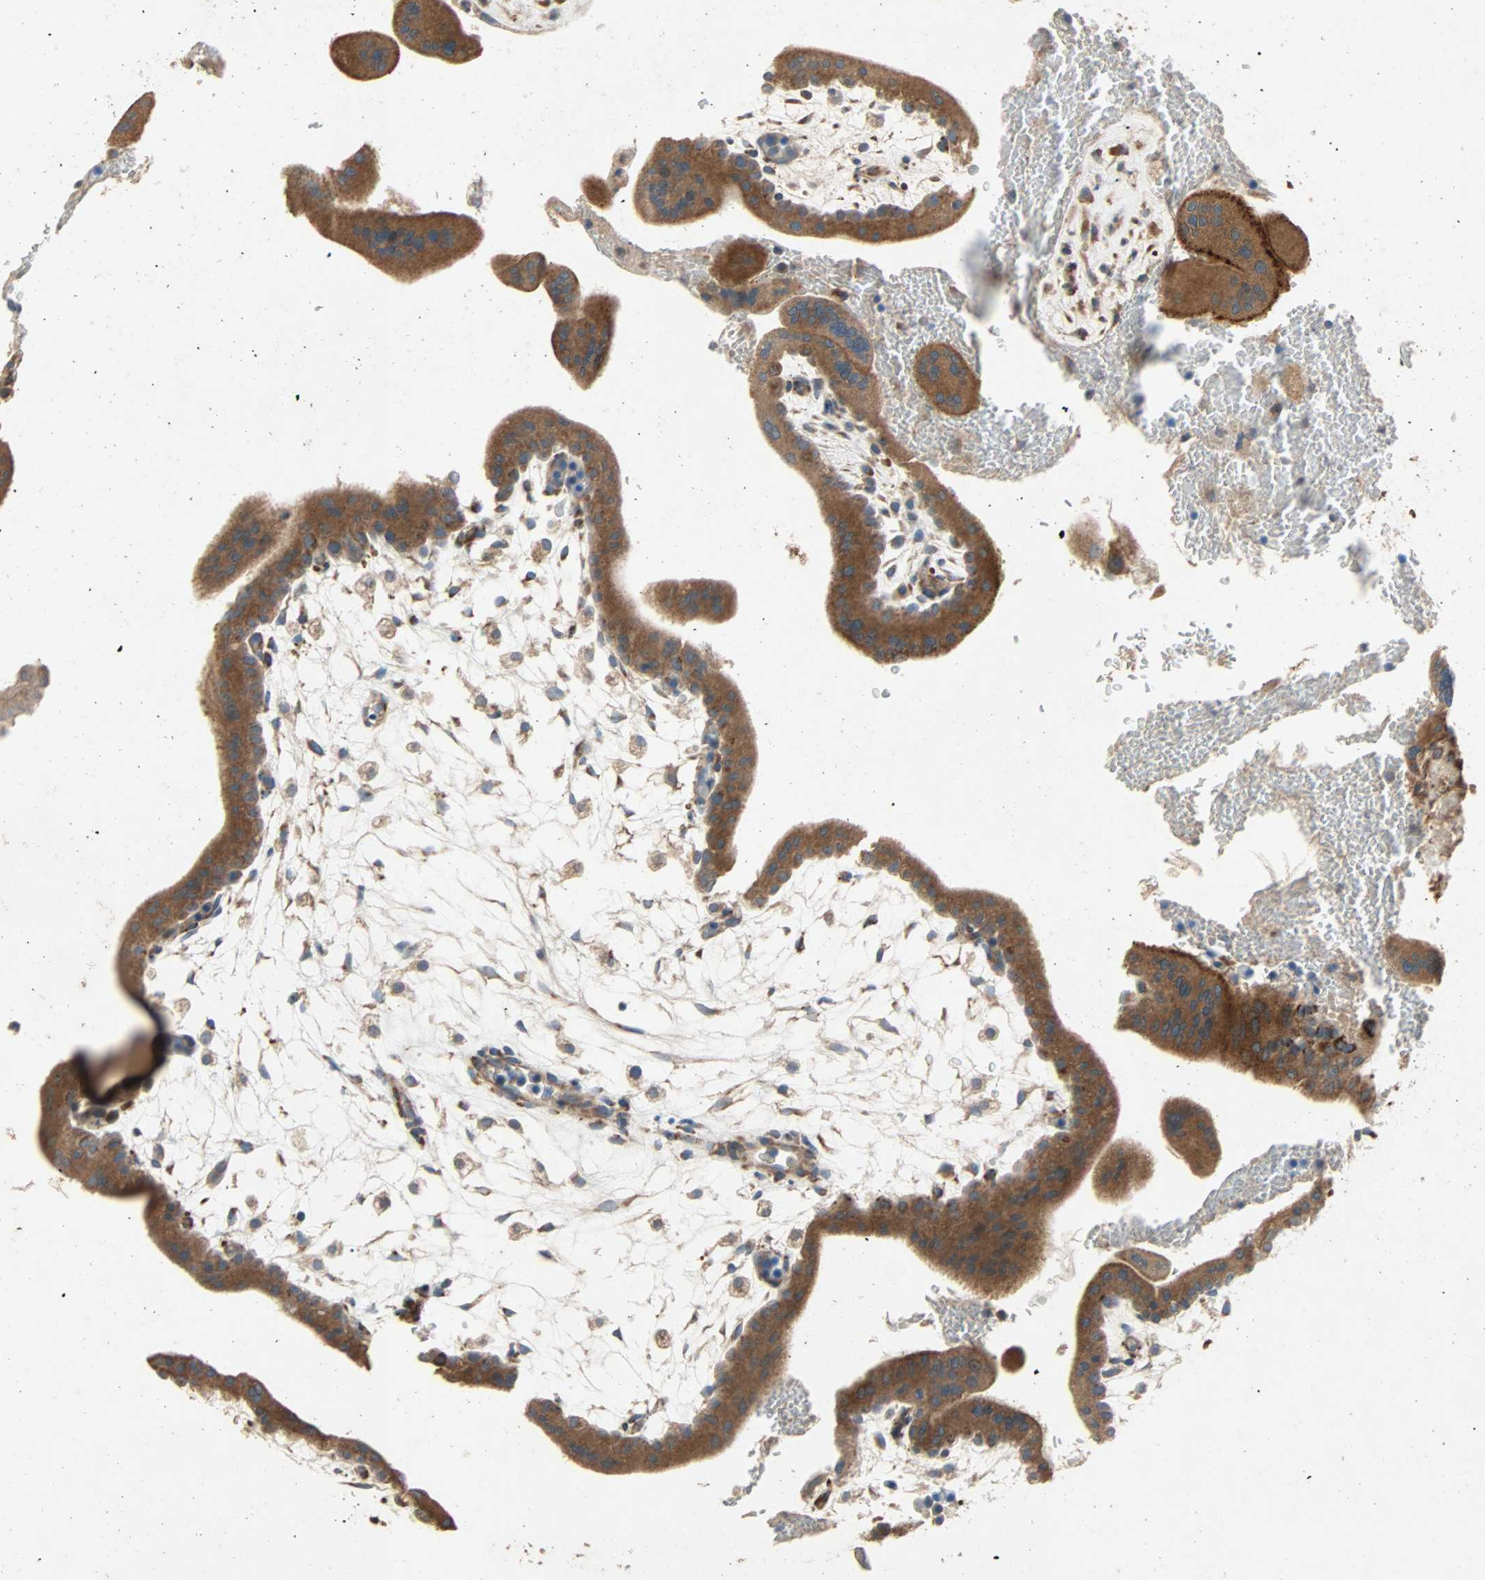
{"staining": {"intensity": "strong", "quantity": ">75%", "location": "cytoplasmic/membranous"}, "tissue": "placenta", "cell_type": "Trophoblastic cells", "image_type": "normal", "snomed": [{"axis": "morphology", "description": "Normal tissue, NOS"}, {"axis": "topography", "description": "Placenta"}], "caption": "Protein expression analysis of unremarkable human placenta reveals strong cytoplasmic/membranous staining in about >75% of trophoblastic cells. The staining was performed using DAB, with brown indicating positive protein expression. Nuclei are stained blue with hematoxylin.", "gene": "XYLT1", "patient": {"sex": "female", "age": 35}}